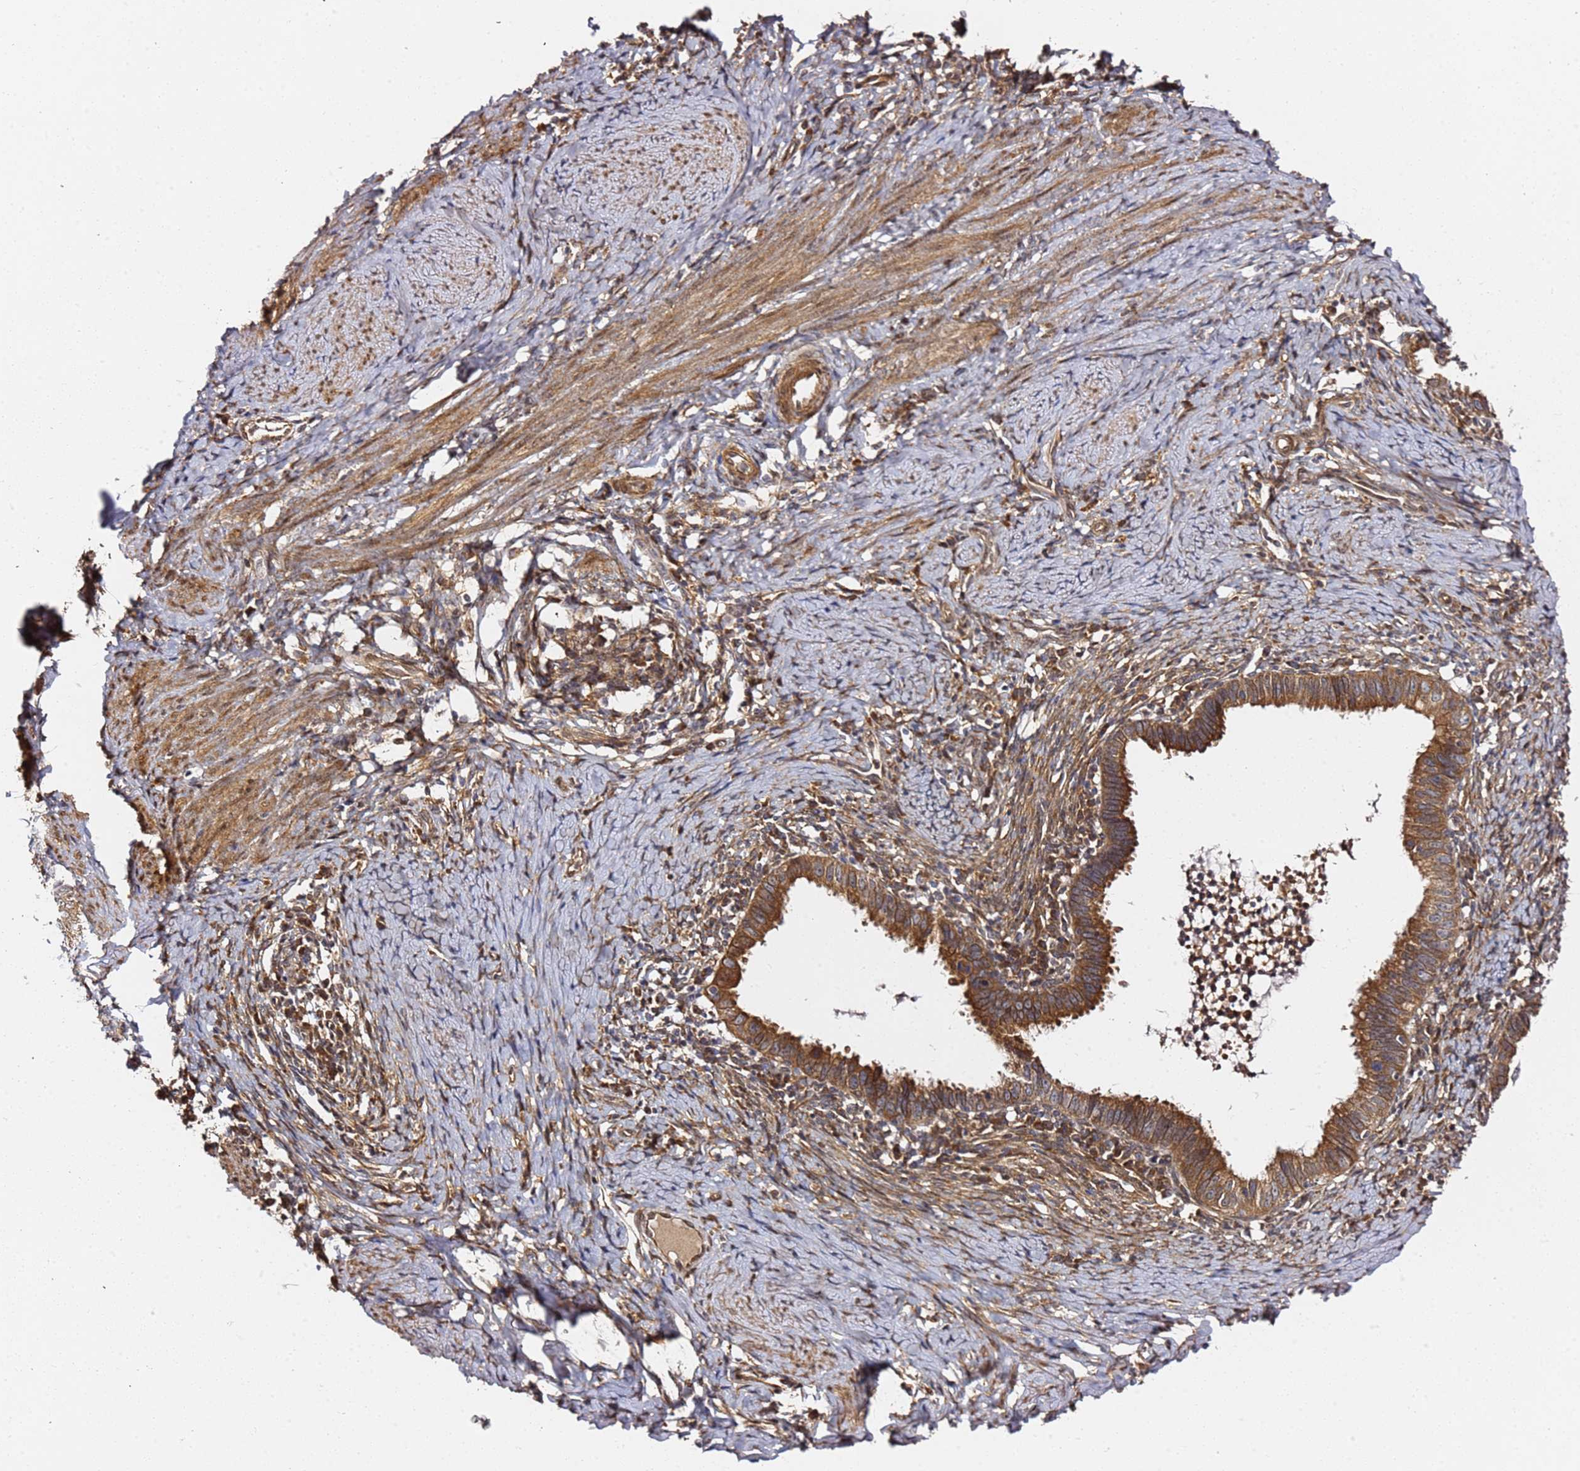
{"staining": {"intensity": "strong", "quantity": ">75%", "location": "cytoplasmic/membranous"}, "tissue": "cervical cancer", "cell_type": "Tumor cells", "image_type": "cancer", "snomed": [{"axis": "morphology", "description": "Adenocarcinoma, NOS"}, {"axis": "topography", "description": "Cervix"}], "caption": "Protein expression analysis of cervical cancer (adenocarcinoma) reveals strong cytoplasmic/membranous positivity in approximately >75% of tumor cells.", "gene": "PRKAB2", "patient": {"sex": "female", "age": 36}}